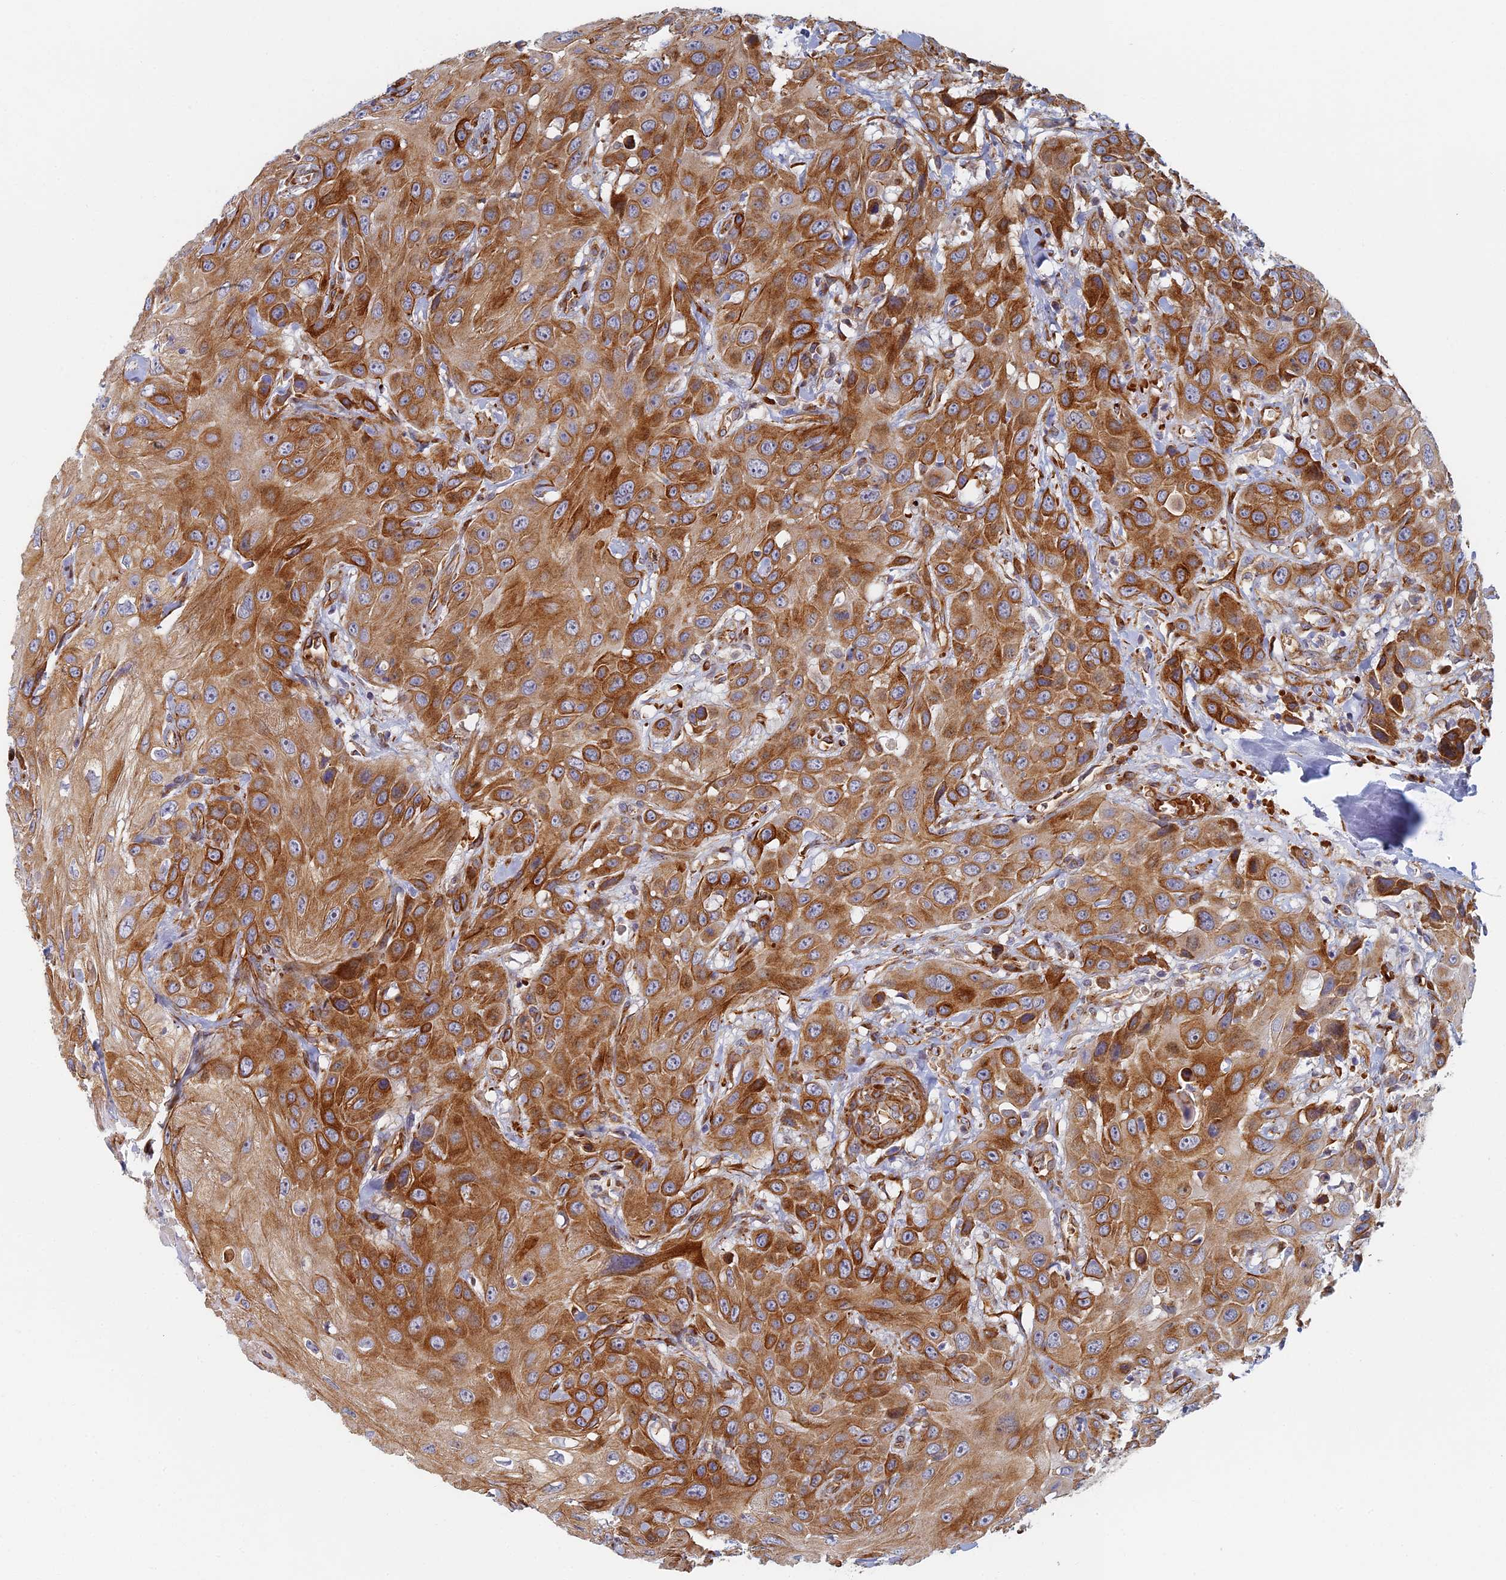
{"staining": {"intensity": "strong", "quantity": "25%-75%", "location": "cytoplasmic/membranous"}, "tissue": "head and neck cancer", "cell_type": "Tumor cells", "image_type": "cancer", "snomed": [{"axis": "morphology", "description": "Squamous cell carcinoma, NOS"}, {"axis": "topography", "description": "Head-Neck"}], "caption": "An image of human head and neck squamous cell carcinoma stained for a protein shows strong cytoplasmic/membranous brown staining in tumor cells.", "gene": "ABCB10", "patient": {"sex": "male", "age": 81}}